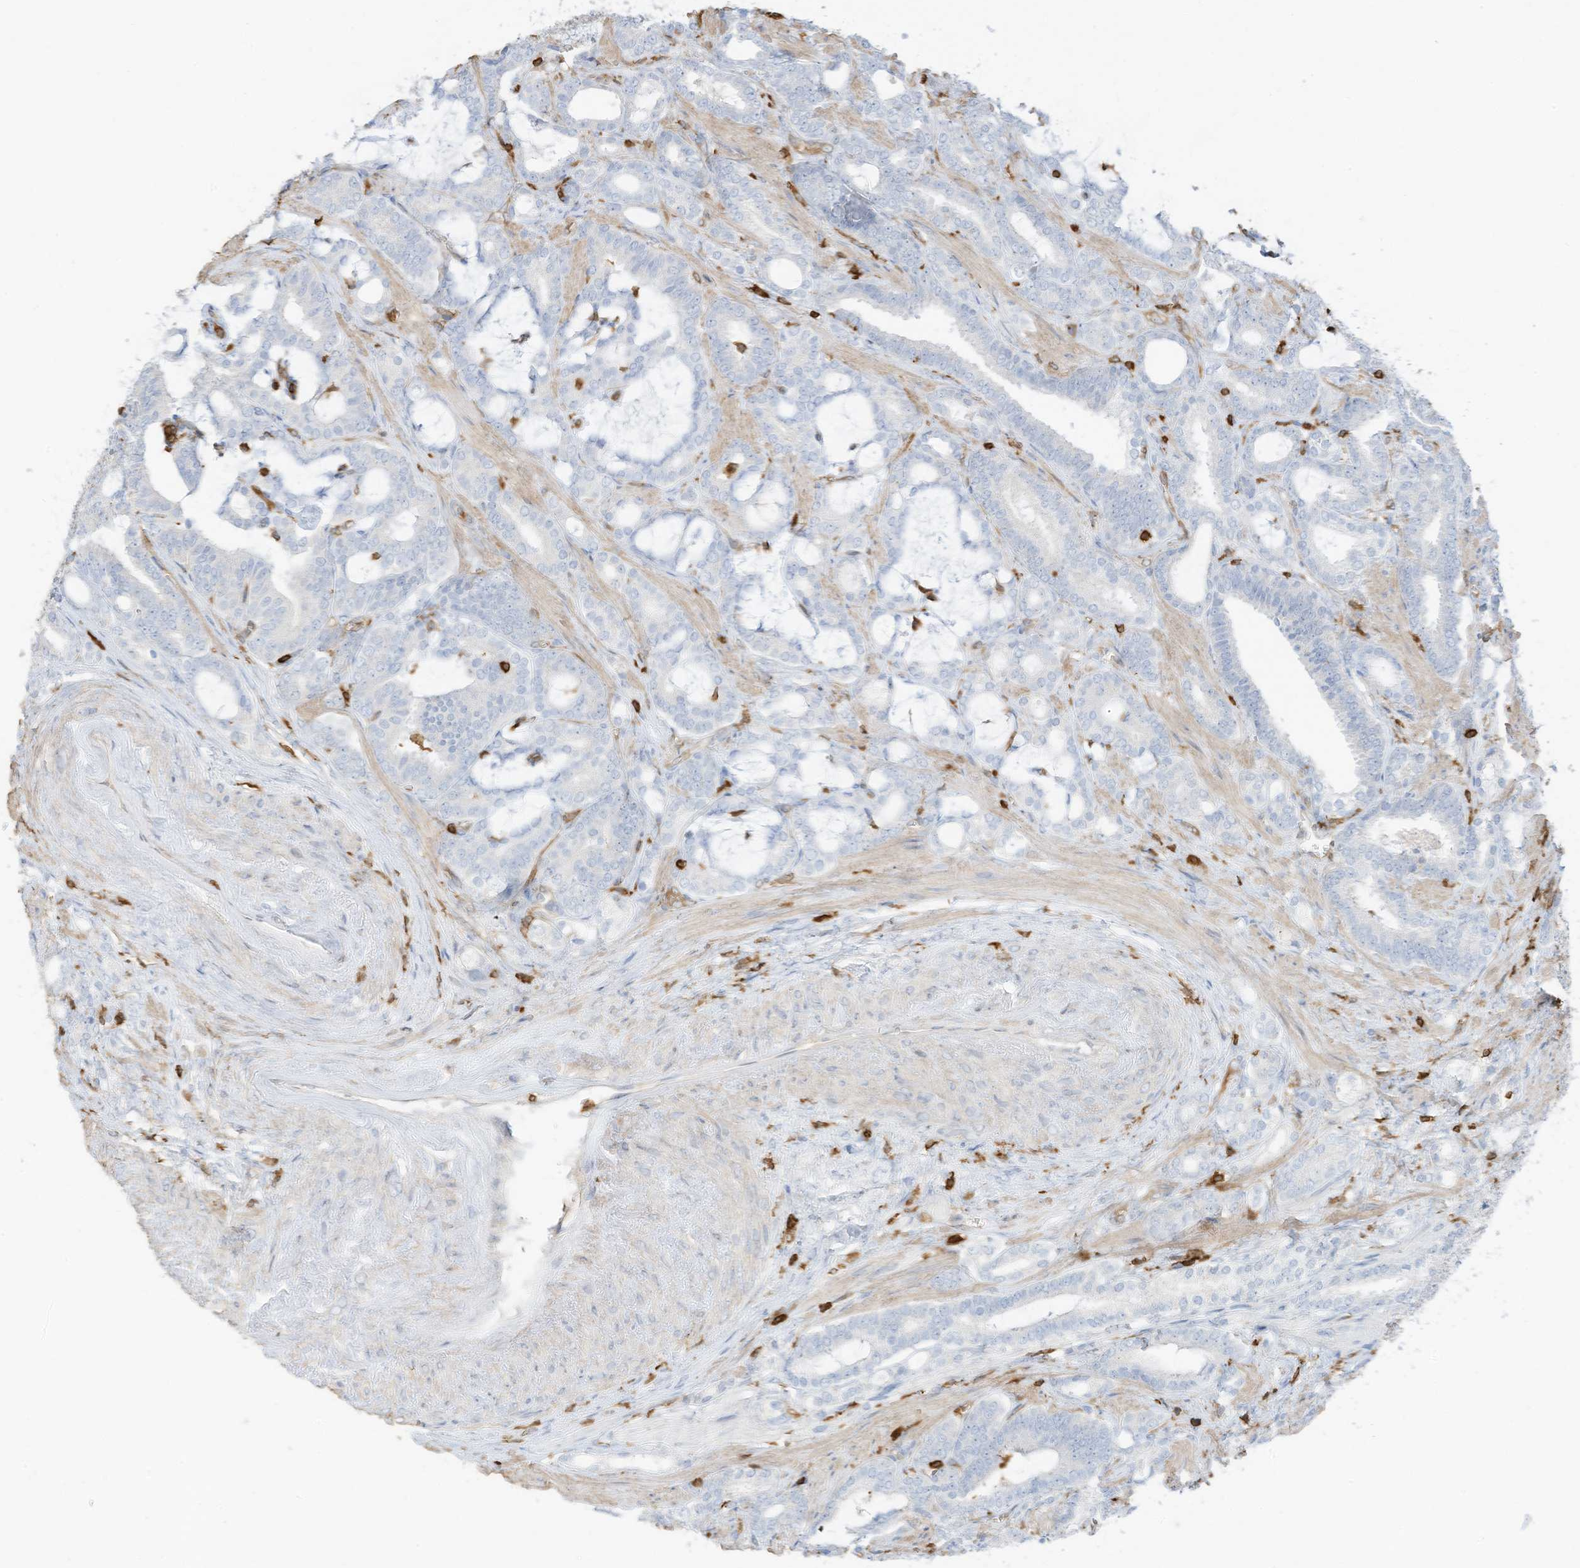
{"staining": {"intensity": "negative", "quantity": "none", "location": "none"}, "tissue": "prostate cancer", "cell_type": "Tumor cells", "image_type": "cancer", "snomed": [{"axis": "morphology", "description": "Adenocarcinoma, High grade"}, {"axis": "topography", "description": "Prostate and seminal vesicle, NOS"}], "caption": "Tumor cells show no significant expression in high-grade adenocarcinoma (prostate). (Stains: DAB (3,3'-diaminobenzidine) immunohistochemistry (IHC) with hematoxylin counter stain, Microscopy: brightfield microscopy at high magnification).", "gene": "ARHGAP25", "patient": {"sex": "male", "age": 67}}